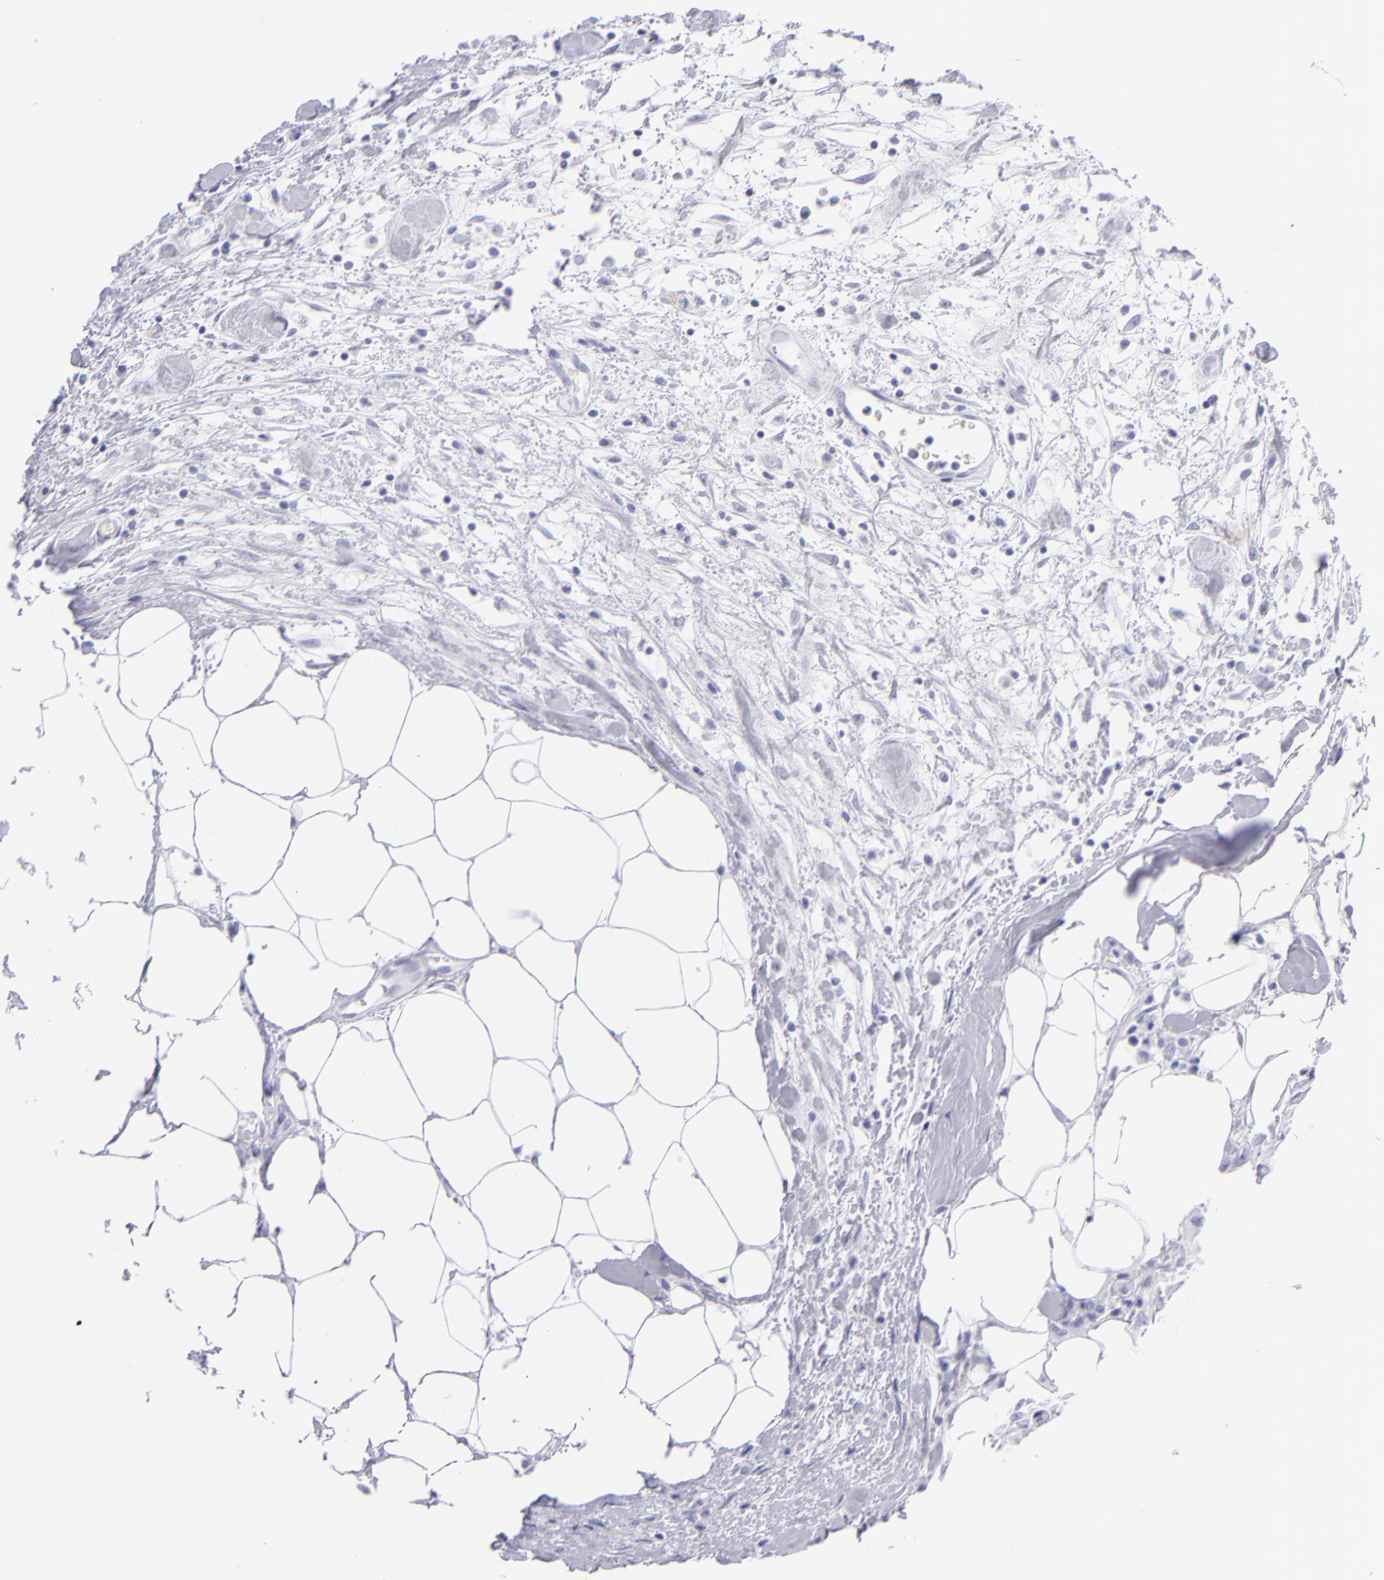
{"staining": {"intensity": "negative", "quantity": "none", "location": "none"}, "tissue": "colorectal cancer", "cell_type": "Tumor cells", "image_type": "cancer", "snomed": [{"axis": "morphology", "description": "Adenocarcinoma, NOS"}, {"axis": "topography", "description": "Rectum"}], "caption": "Immunohistochemical staining of human colorectal cancer (adenocarcinoma) demonstrates no significant positivity in tumor cells.", "gene": "PRPH", "patient": {"sex": "female", "age": 57}}